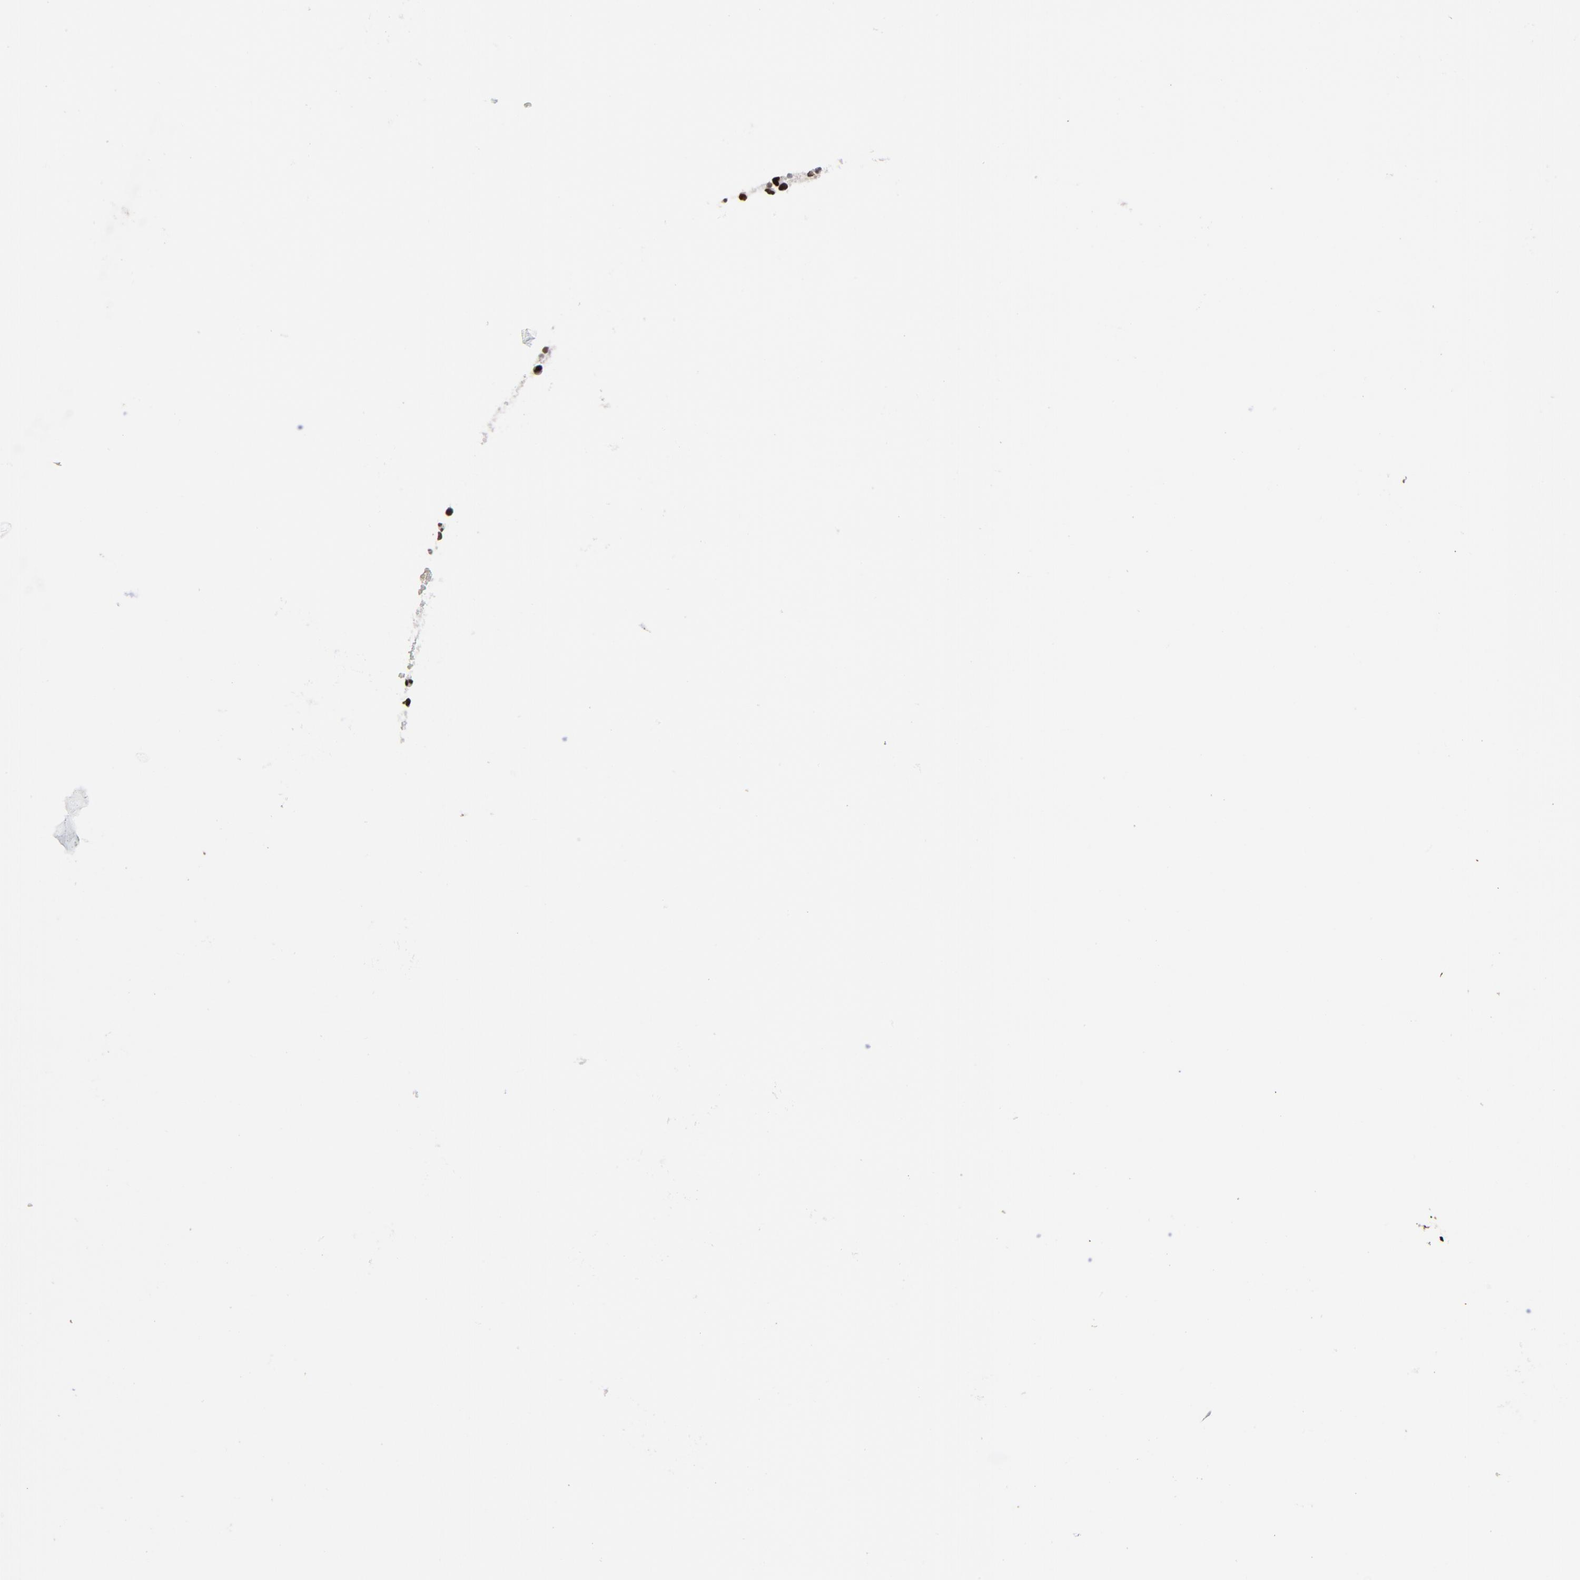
{"staining": {"intensity": "strong", "quantity": ">75%", "location": "nuclear"}, "tissue": "bone marrow", "cell_type": "Hematopoietic cells", "image_type": "normal", "snomed": [{"axis": "morphology", "description": "Normal tissue, NOS"}, {"axis": "topography", "description": "Bone marrow"}], "caption": "Immunohistochemical staining of benign human bone marrow demonstrates strong nuclear protein expression in about >75% of hematopoietic cells.", "gene": "BAZ1A", "patient": {"sex": "male", "age": 15}}